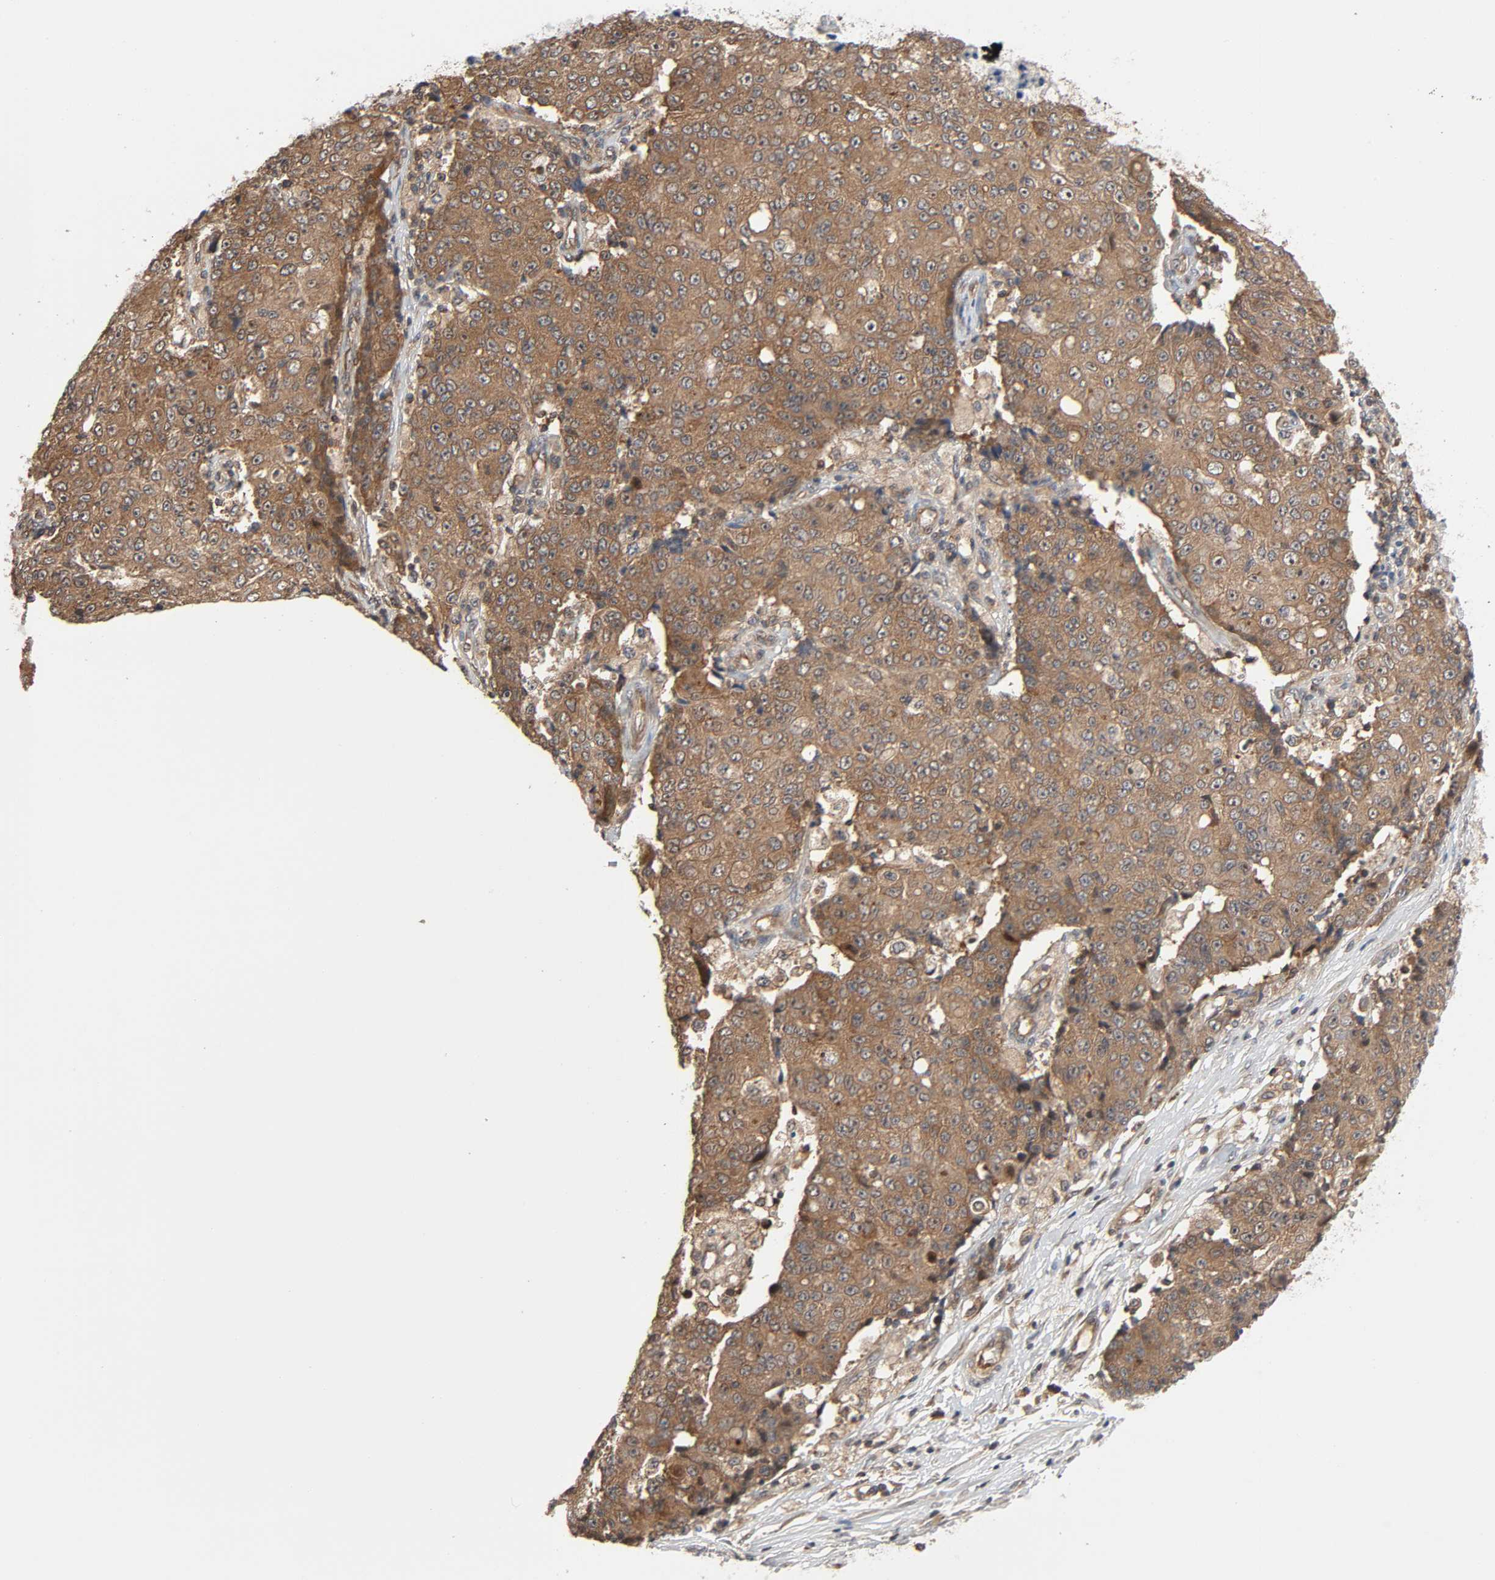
{"staining": {"intensity": "moderate", "quantity": ">75%", "location": "cytoplasmic/membranous"}, "tissue": "ovarian cancer", "cell_type": "Tumor cells", "image_type": "cancer", "snomed": [{"axis": "morphology", "description": "Carcinoma, endometroid"}, {"axis": "topography", "description": "Ovary"}], "caption": "A histopathology image showing moderate cytoplasmic/membranous positivity in approximately >75% of tumor cells in endometroid carcinoma (ovarian), as visualized by brown immunohistochemical staining.", "gene": "PPP2R1B", "patient": {"sex": "female", "age": 42}}